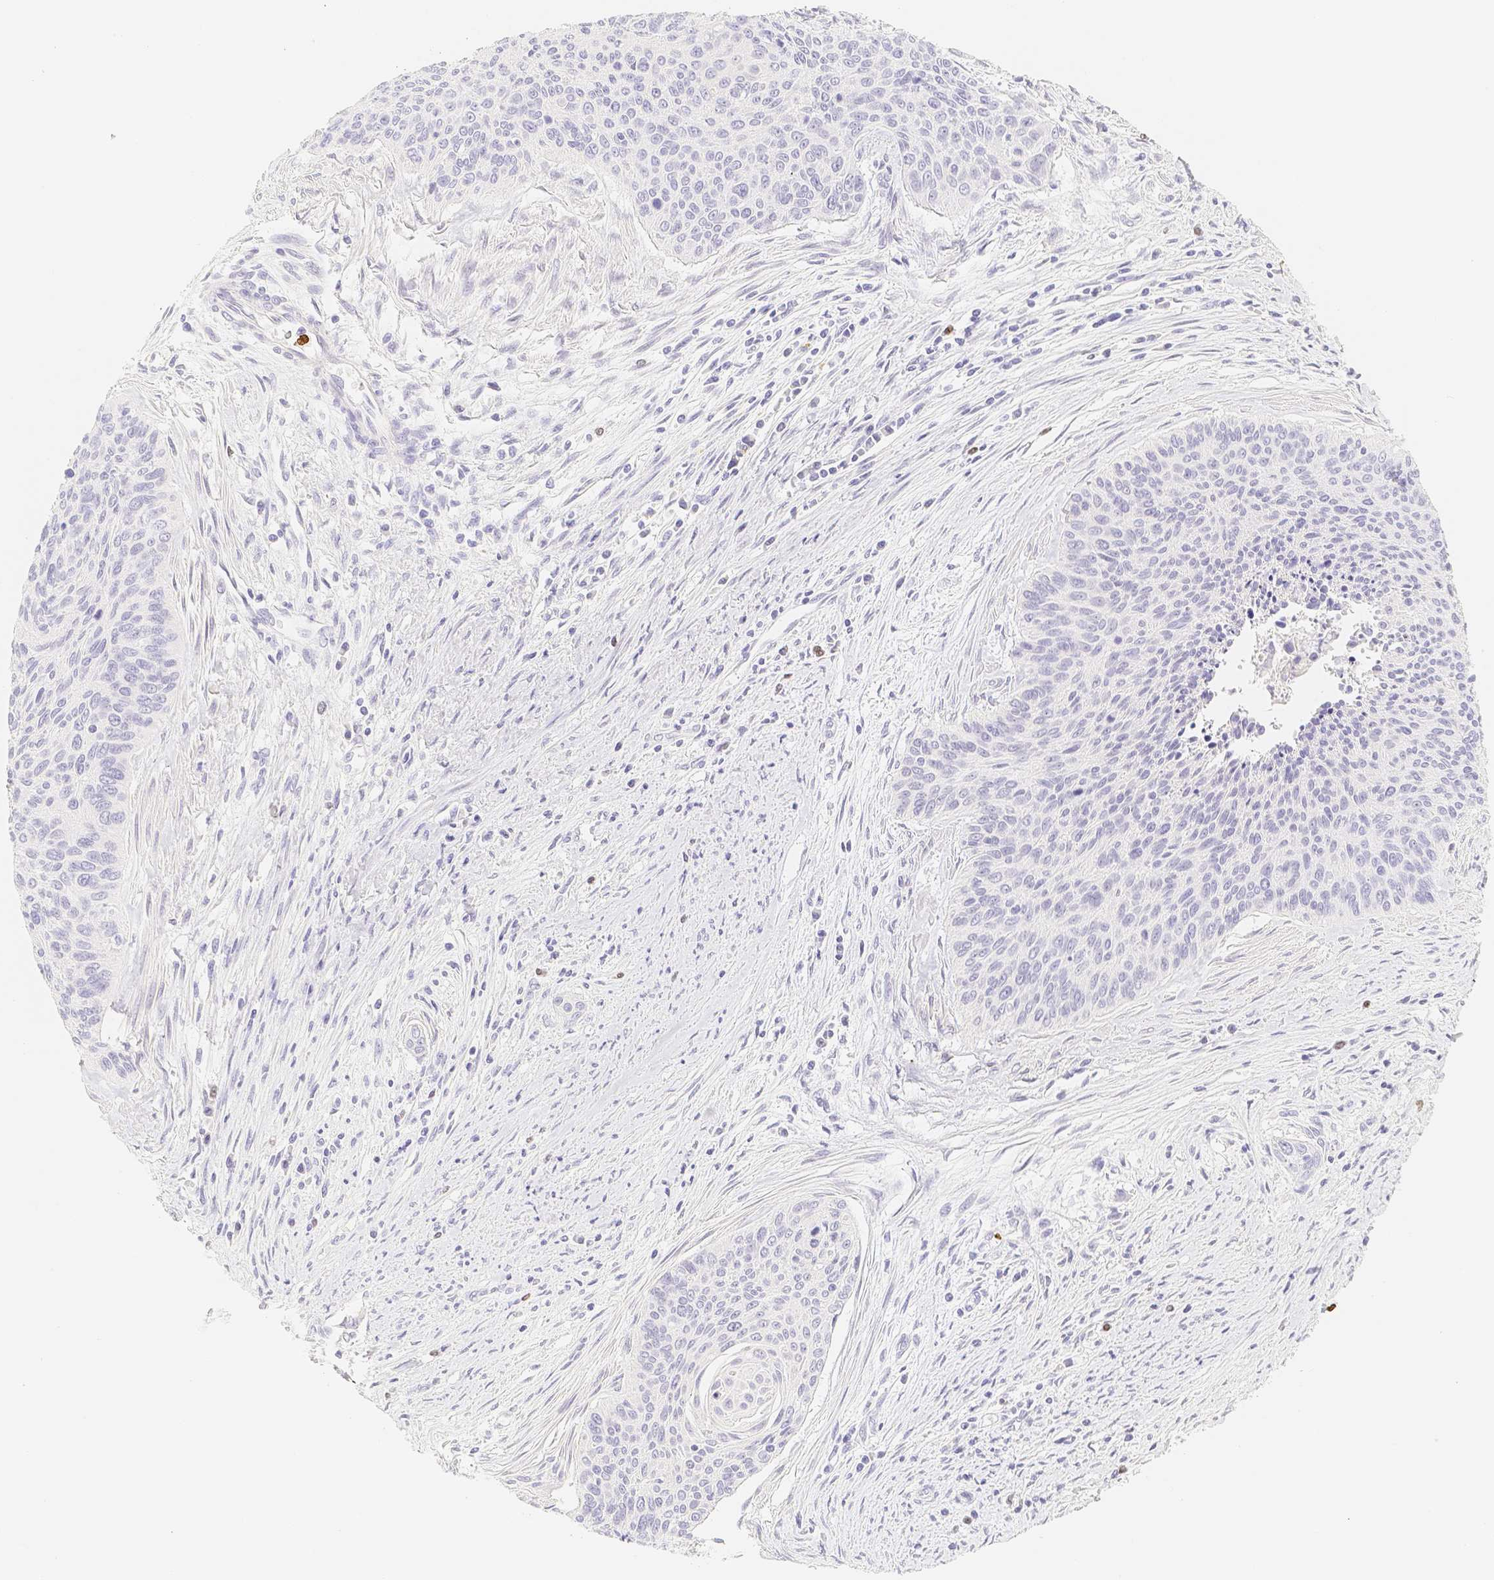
{"staining": {"intensity": "negative", "quantity": "none", "location": "none"}, "tissue": "cervical cancer", "cell_type": "Tumor cells", "image_type": "cancer", "snomed": [{"axis": "morphology", "description": "Squamous cell carcinoma, NOS"}, {"axis": "topography", "description": "Cervix"}], "caption": "Immunohistochemical staining of human squamous cell carcinoma (cervical) shows no significant staining in tumor cells.", "gene": "PADI4", "patient": {"sex": "female", "age": 55}}